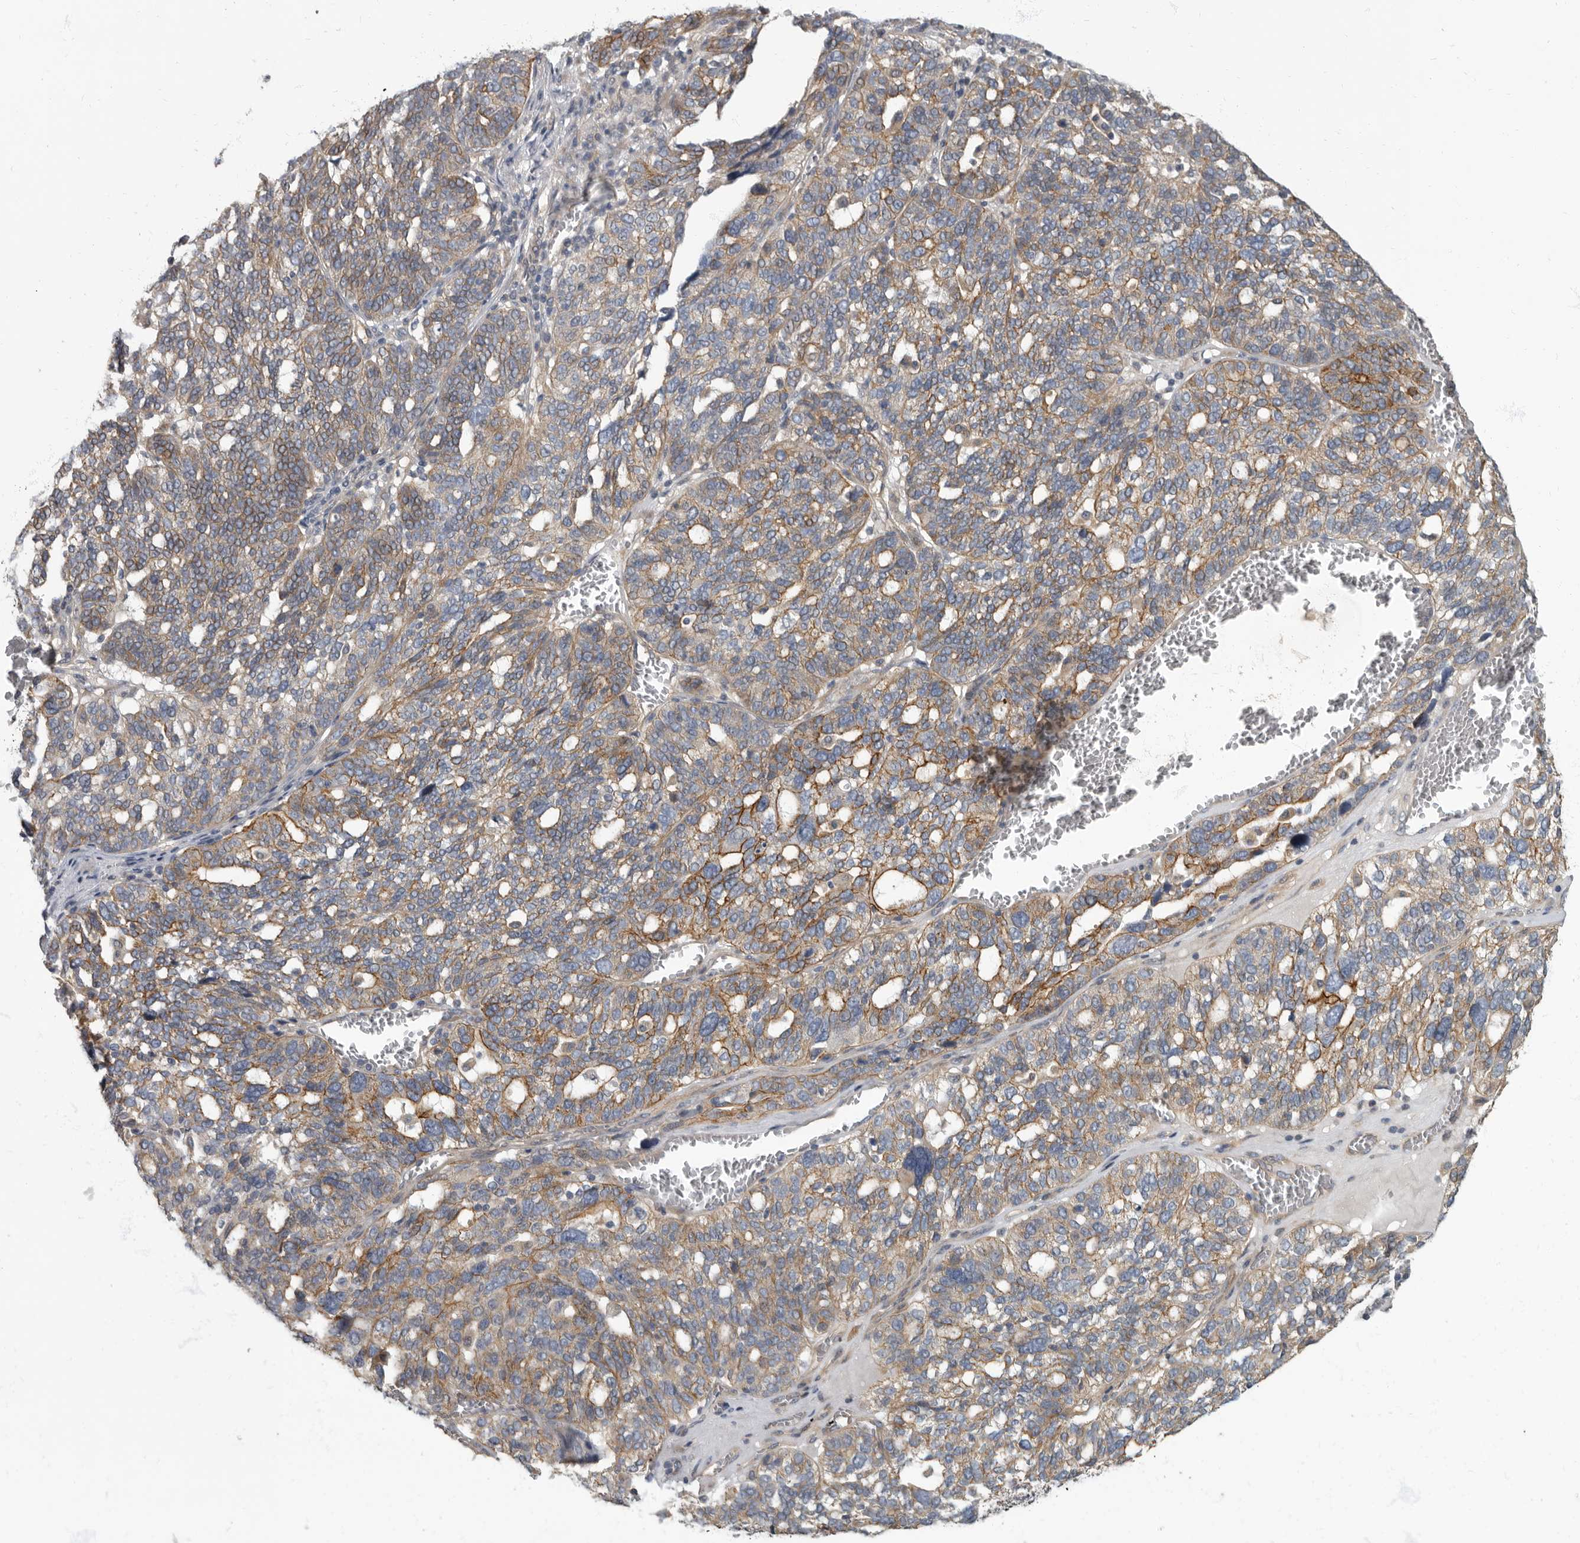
{"staining": {"intensity": "moderate", "quantity": "25%-75%", "location": "cytoplasmic/membranous"}, "tissue": "ovarian cancer", "cell_type": "Tumor cells", "image_type": "cancer", "snomed": [{"axis": "morphology", "description": "Cystadenocarcinoma, serous, NOS"}, {"axis": "topography", "description": "Ovary"}], "caption": "The immunohistochemical stain labels moderate cytoplasmic/membranous positivity in tumor cells of ovarian cancer tissue.", "gene": "PDK1", "patient": {"sex": "female", "age": 59}}